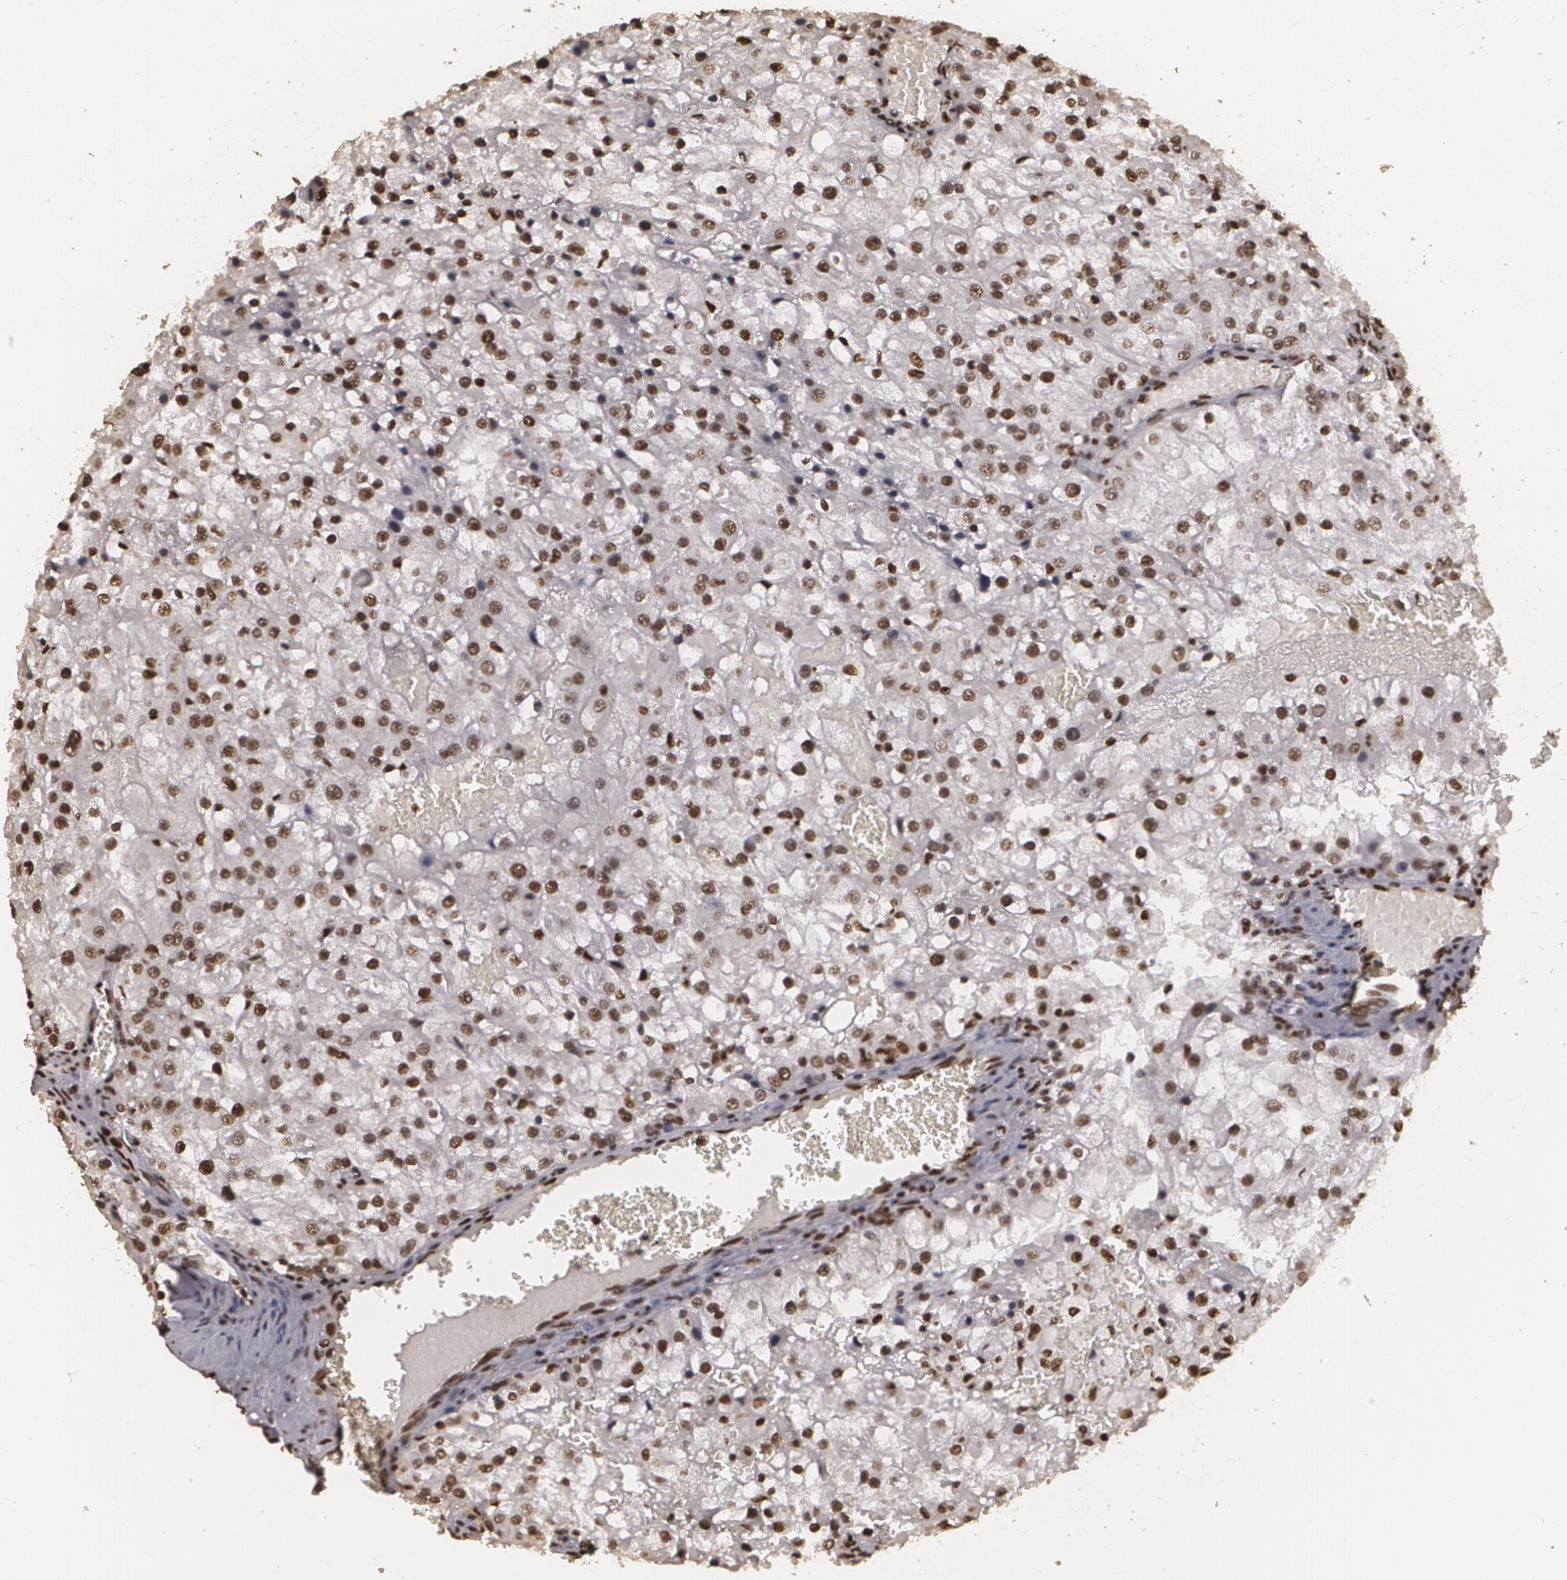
{"staining": {"intensity": "moderate", "quantity": ">75%", "location": "nuclear"}, "tissue": "renal cancer", "cell_type": "Tumor cells", "image_type": "cancer", "snomed": [{"axis": "morphology", "description": "Adenocarcinoma, NOS"}, {"axis": "topography", "description": "Kidney"}], "caption": "Protein expression analysis of human renal adenocarcinoma reveals moderate nuclear positivity in approximately >75% of tumor cells.", "gene": "RCOR1", "patient": {"sex": "female", "age": 74}}